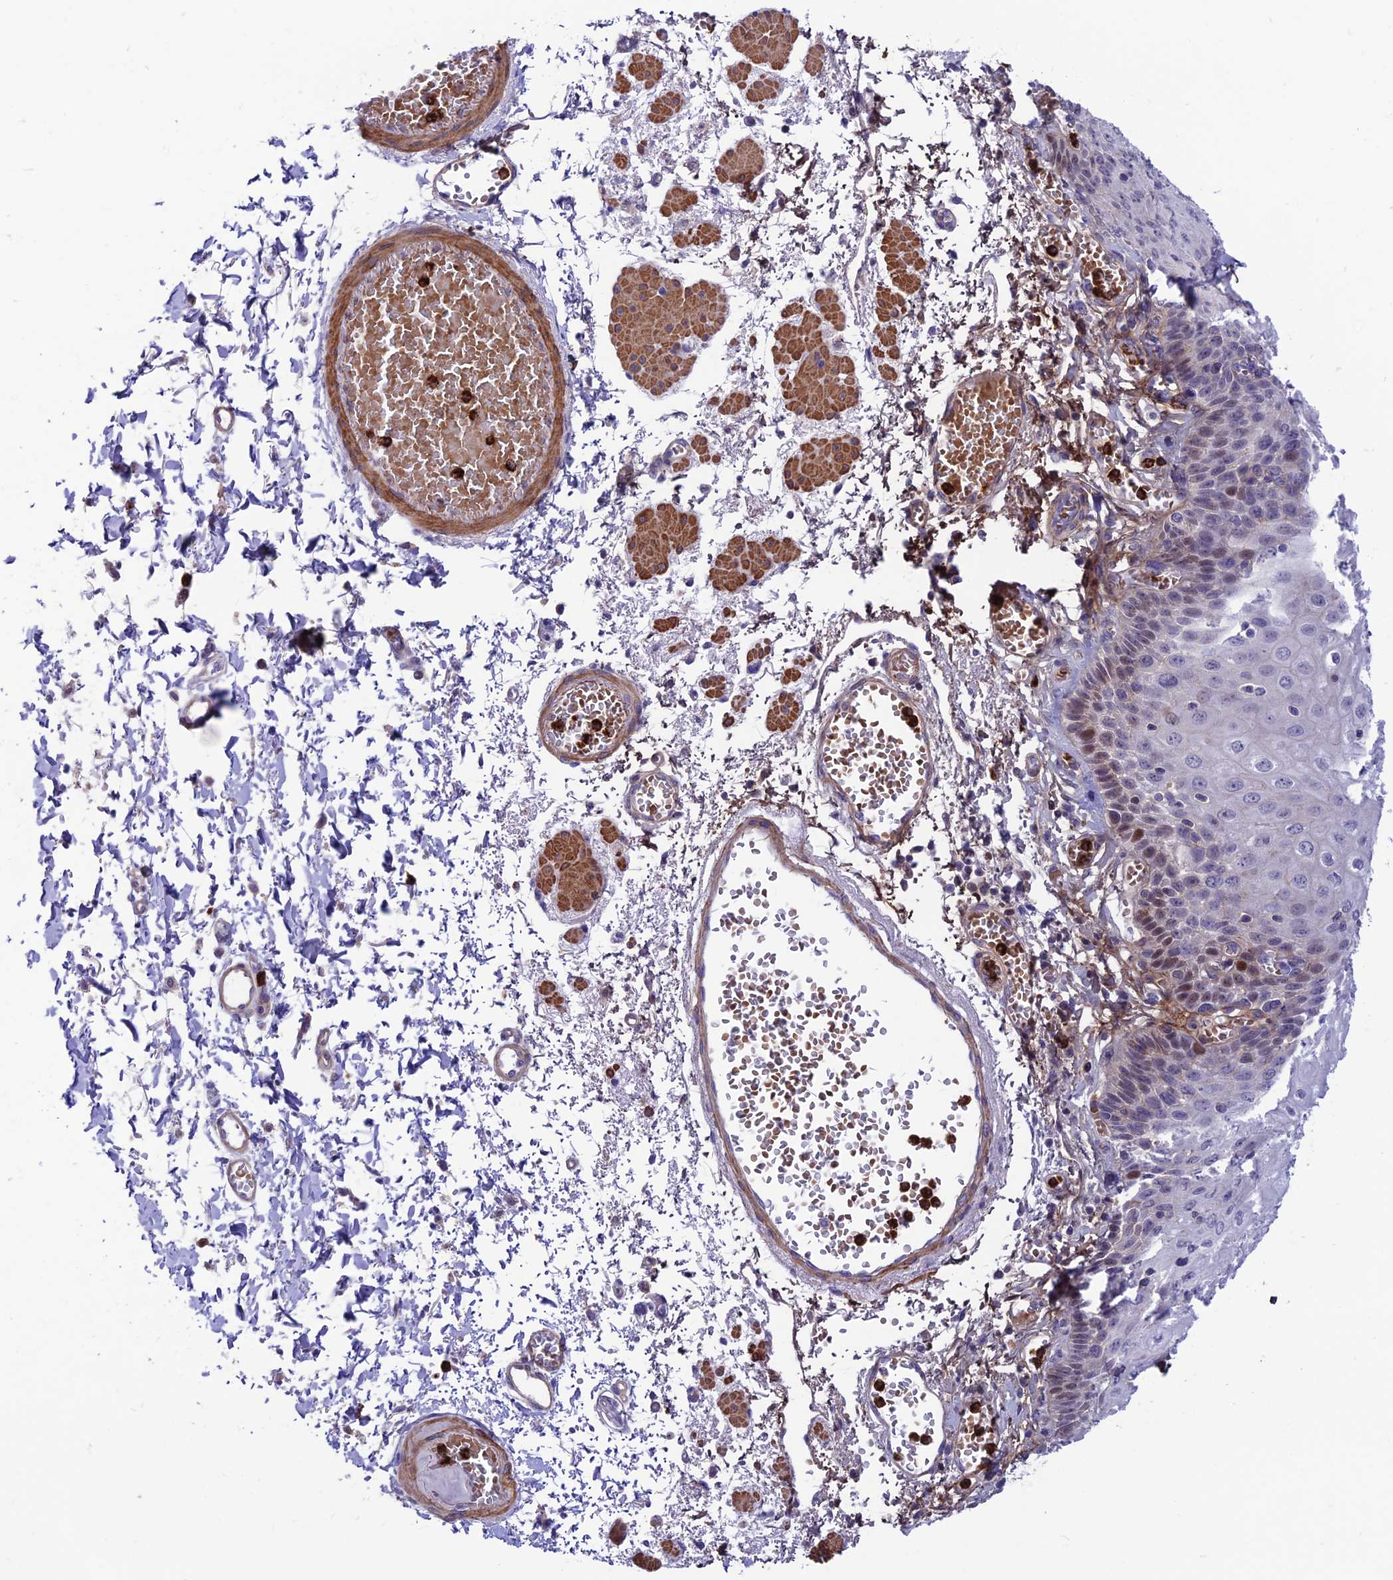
{"staining": {"intensity": "moderate", "quantity": "25%-75%", "location": "nuclear"}, "tissue": "esophagus", "cell_type": "Squamous epithelial cells", "image_type": "normal", "snomed": [{"axis": "morphology", "description": "Normal tissue, NOS"}, {"axis": "topography", "description": "Esophagus"}], "caption": "Immunohistochemical staining of benign human esophagus exhibits medium levels of moderate nuclear expression in approximately 25%-75% of squamous epithelial cells.", "gene": "COL6A6", "patient": {"sex": "male", "age": 81}}